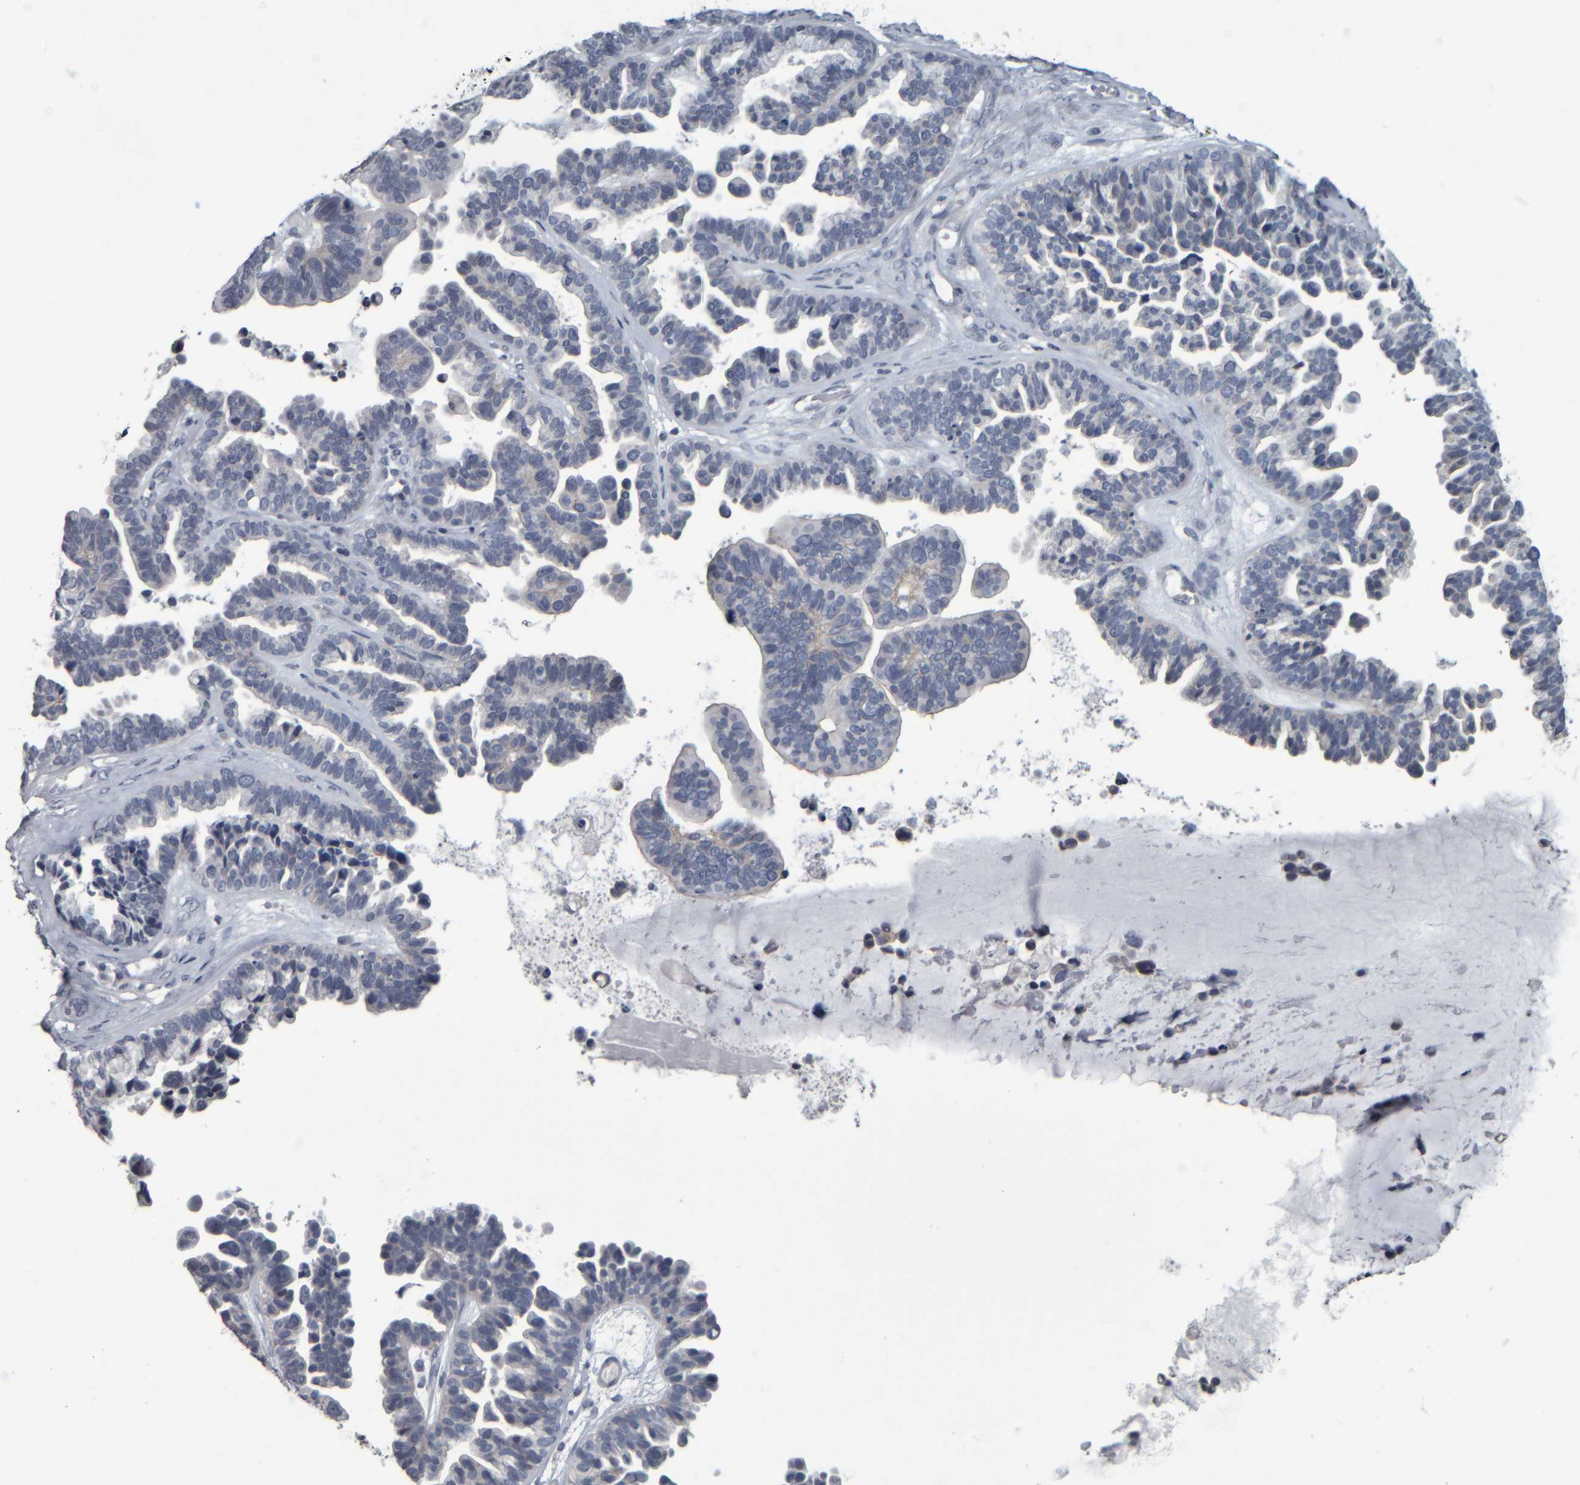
{"staining": {"intensity": "negative", "quantity": "none", "location": "none"}, "tissue": "ovarian cancer", "cell_type": "Tumor cells", "image_type": "cancer", "snomed": [{"axis": "morphology", "description": "Cystadenocarcinoma, serous, NOS"}, {"axis": "topography", "description": "Ovary"}], "caption": "High power microscopy photomicrograph of an IHC photomicrograph of serous cystadenocarcinoma (ovarian), revealing no significant staining in tumor cells.", "gene": "CAVIN4", "patient": {"sex": "female", "age": 56}}